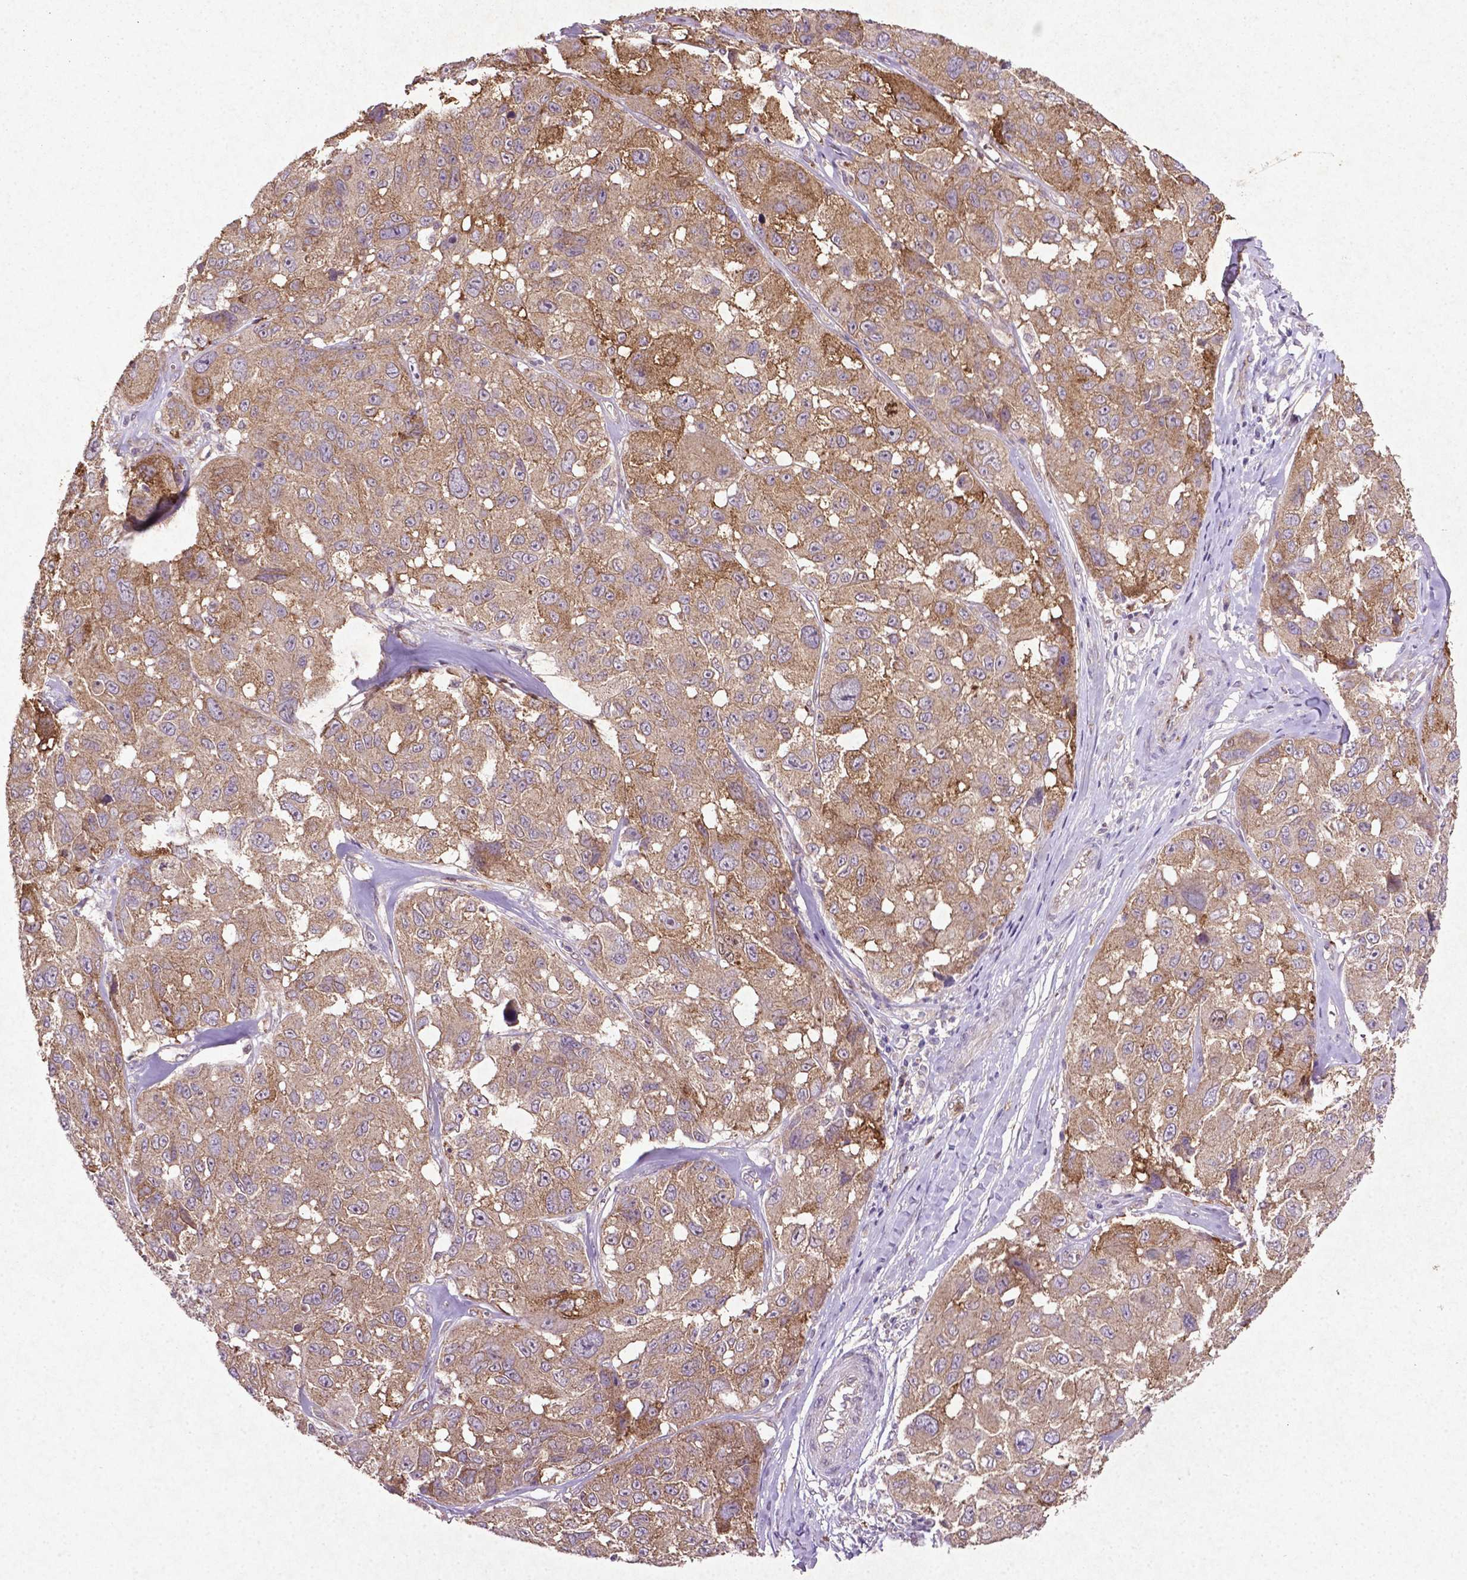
{"staining": {"intensity": "moderate", "quantity": "25%-75%", "location": "cytoplasmic/membranous"}, "tissue": "melanoma", "cell_type": "Tumor cells", "image_type": "cancer", "snomed": [{"axis": "morphology", "description": "Malignant melanoma, NOS"}, {"axis": "topography", "description": "Skin"}], "caption": "Brown immunohistochemical staining in malignant melanoma shows moderate cytoplasmic/membranous expression in approximately 25%-75% of tumor cells.", "gene": "MTOR", "patient": {"sex": "female", "age": 66}}